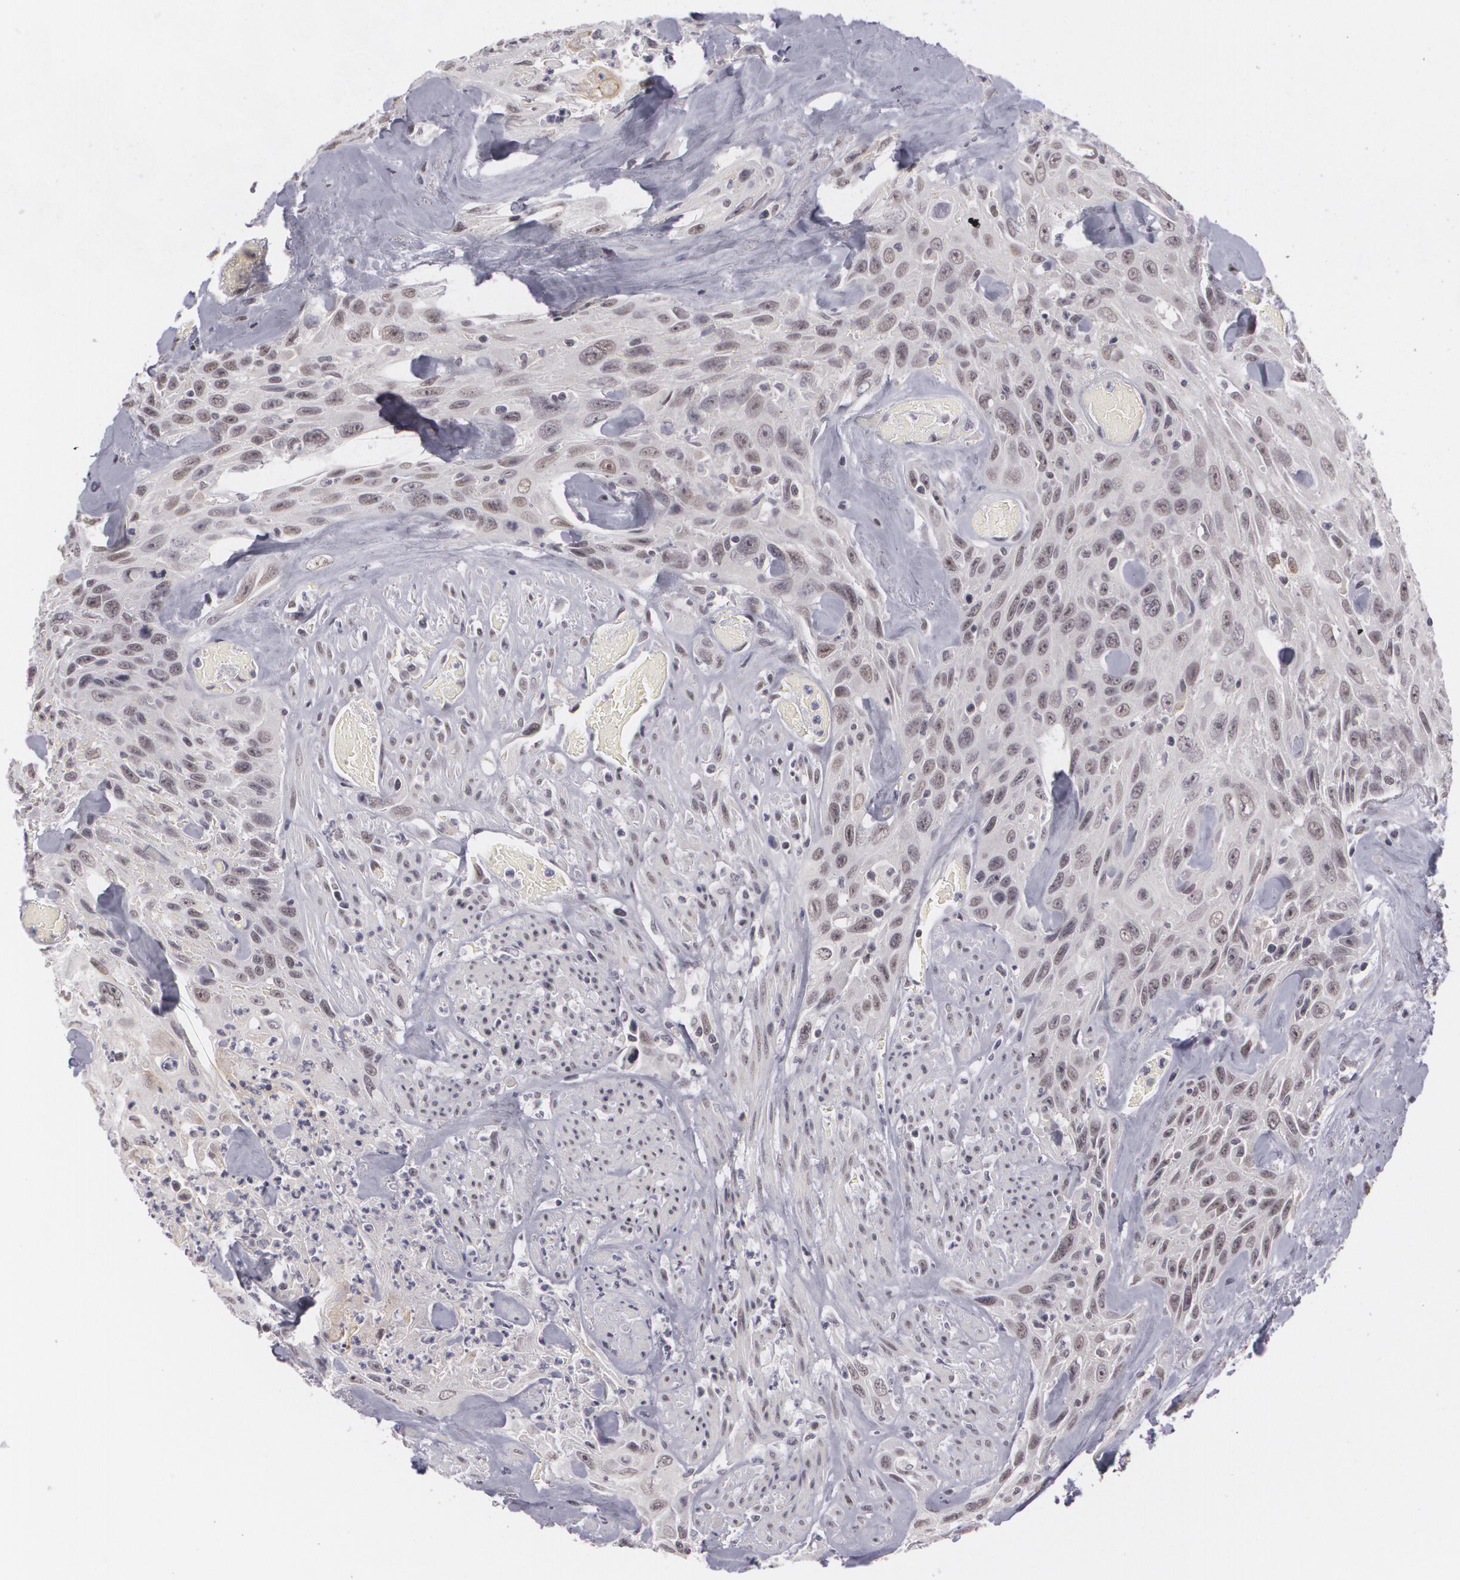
{"staining": {"intensity": "negative", "quantity": "none", "location": "none"}, "tissue": "urothelial cancer", "cell_type": "Tumor cells", "image_type": "cancer", "snomed": [{"axis": "morphology", "description": "Urothelial carcinoma, High grade"}, {"axis": "topography", "description": "Urinary bladder"}], "caption": "Tumor cells show no significant protein expression in urothelial carcinoma (high-grade).", "gene": "RRP7A", "patient": {"sex": "female", "age": 84}}